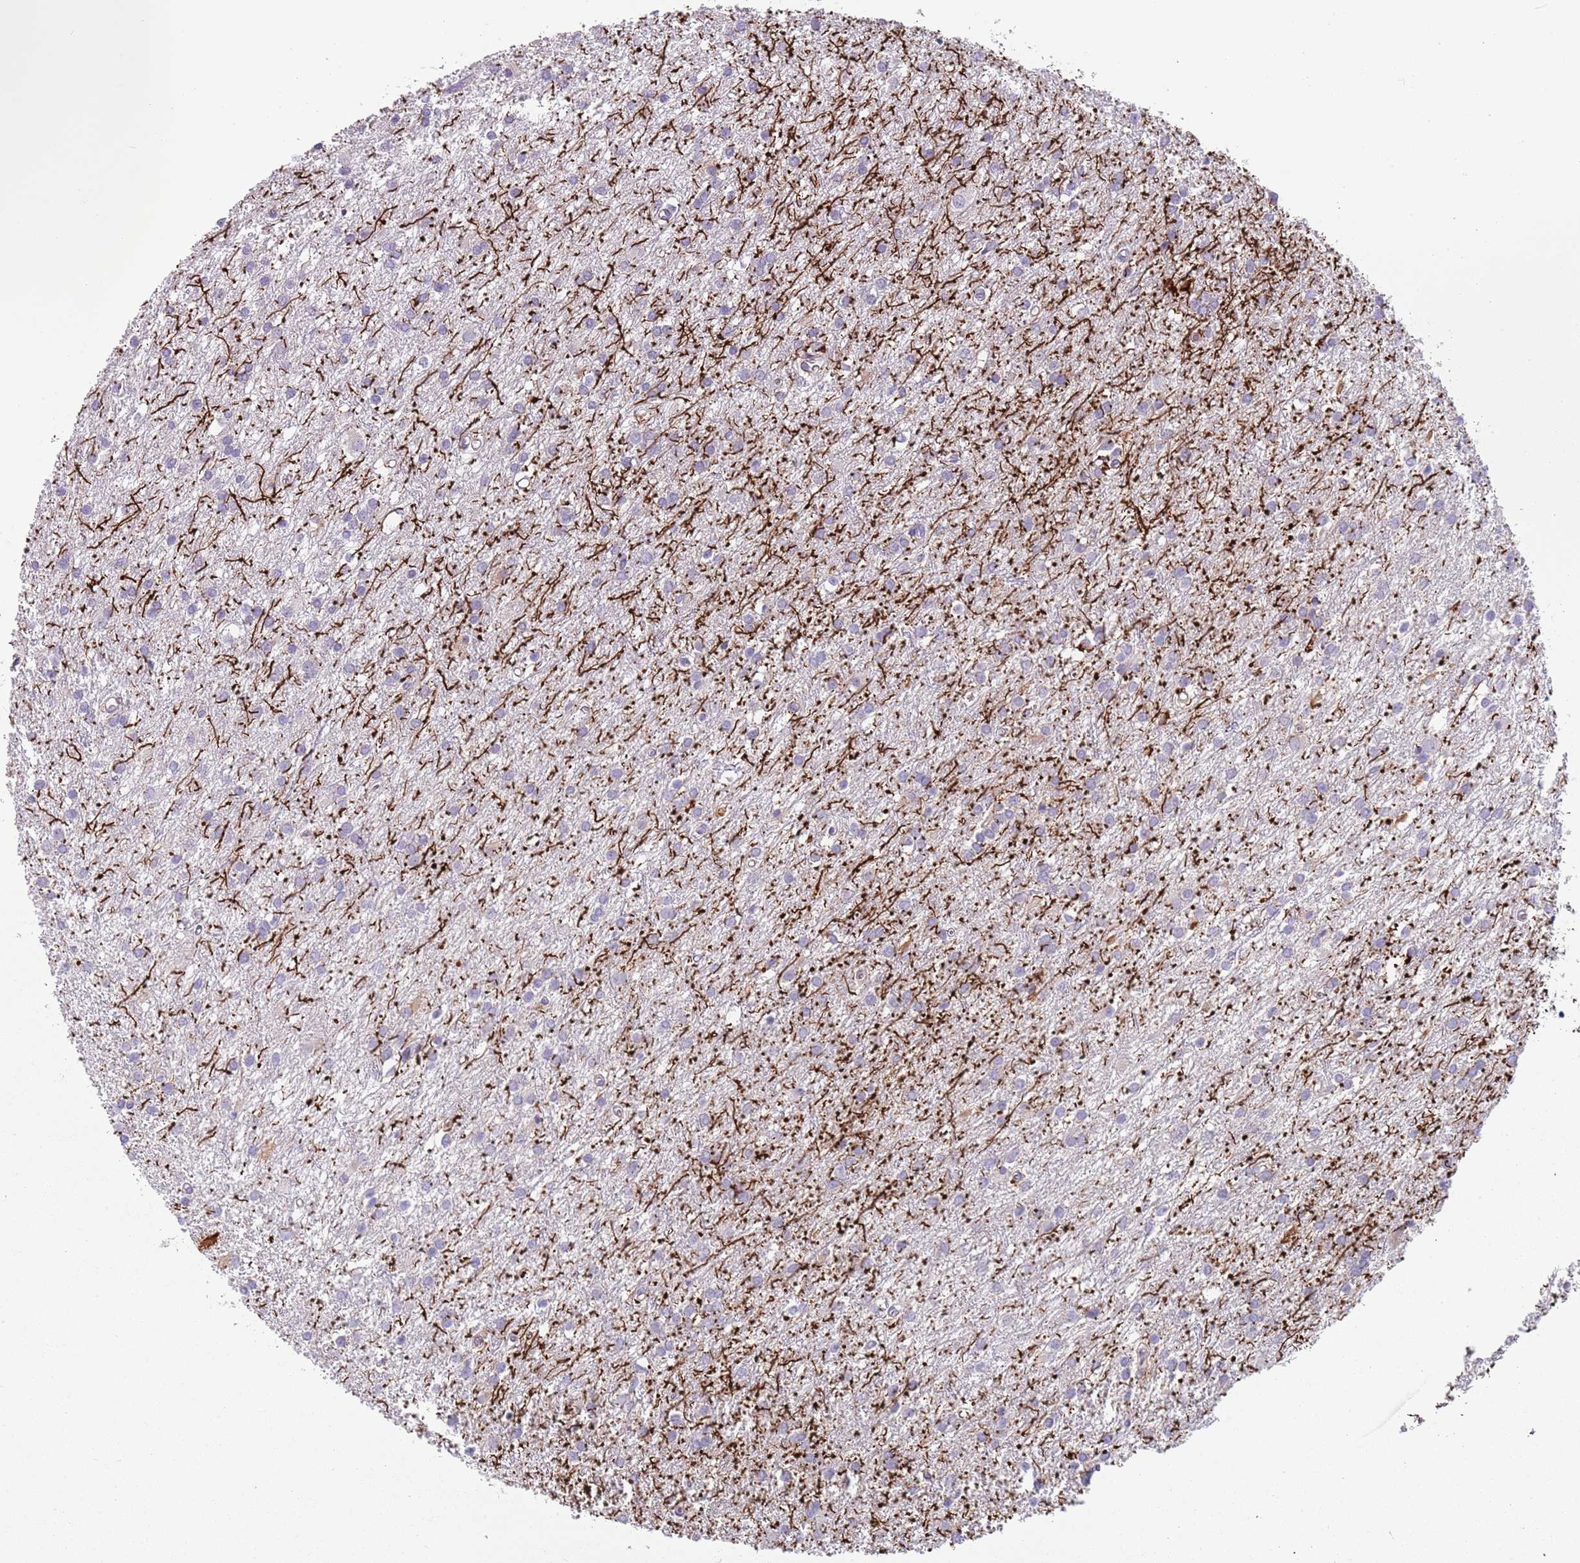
{"staining": {"intensity": "negative", "quantity": "none", "location": "none"}, "tissue": "glioma", "cell_type": "Tumor cells", "image_type": "cancer", "snomed": [{"axis": "morphology", "description": "Glioma, malignant, High grade"}, {"axis": "topography", "description": "Brain"}], "caption": "Tumor cells show no significant protein positivity in glioma.", "gene": "LRRN3", "patient": {"sex": "female", "age": 50}}